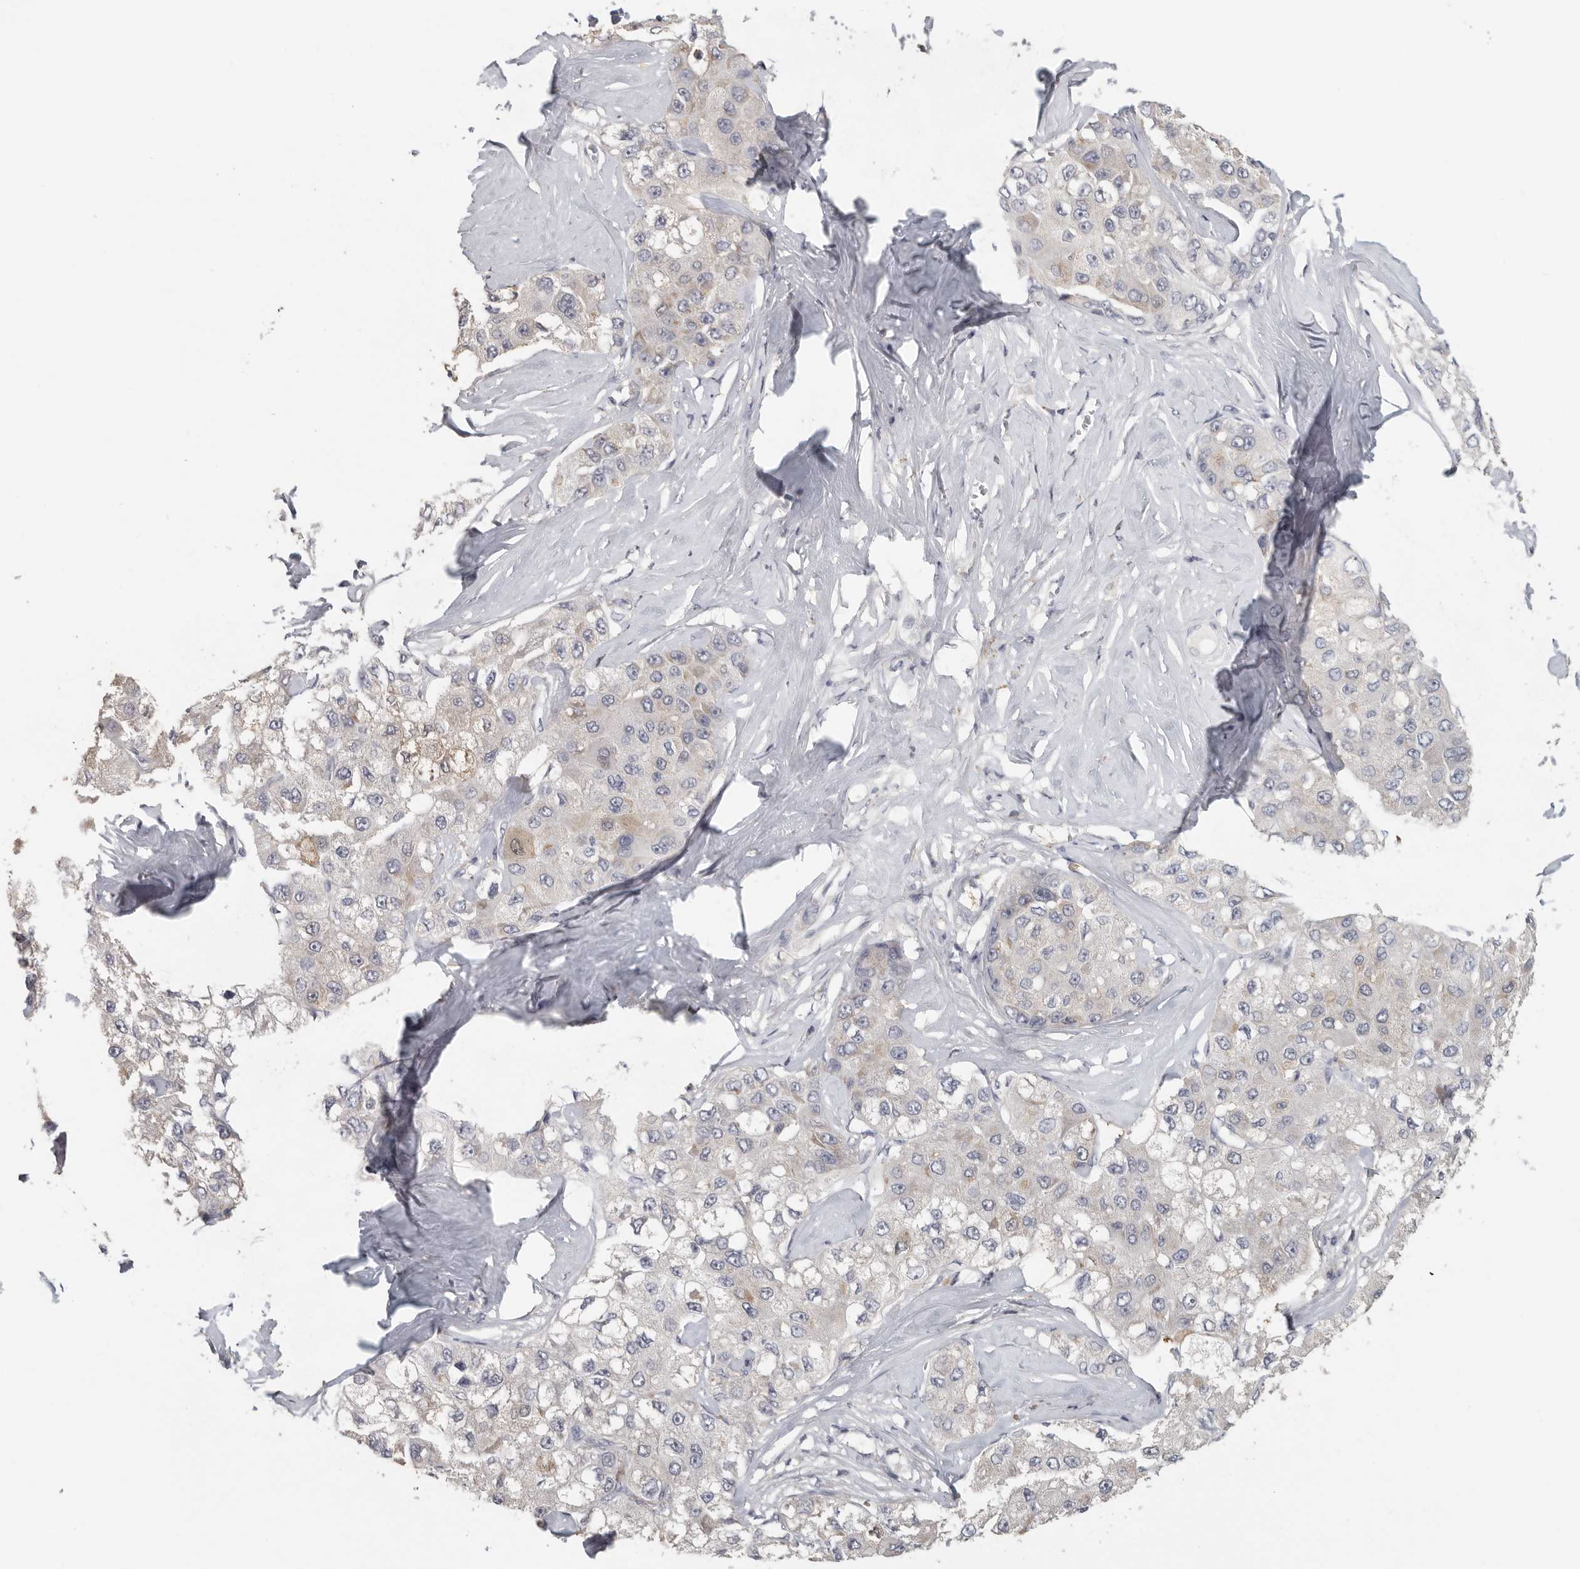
{"staining": {"intensity": "weak", "quantity": "<25%", "location": "cytoplasmic/membranous"}, "tissue": "liver cancer", "cell_type": "Tumor cells", "image_type": "cancer", "snomed": [{"axis": "morphology", "description": "Carcinoma, Hepatocellular, NOS"}, {"axis": "topography", "description": "Liver"}], "caption": "Tumor cells are negative for protein expression in human hepatocellular carcinoma (liver).", "gene": "DNAJC11", "patient": {"sex": "male", "age": 80}}